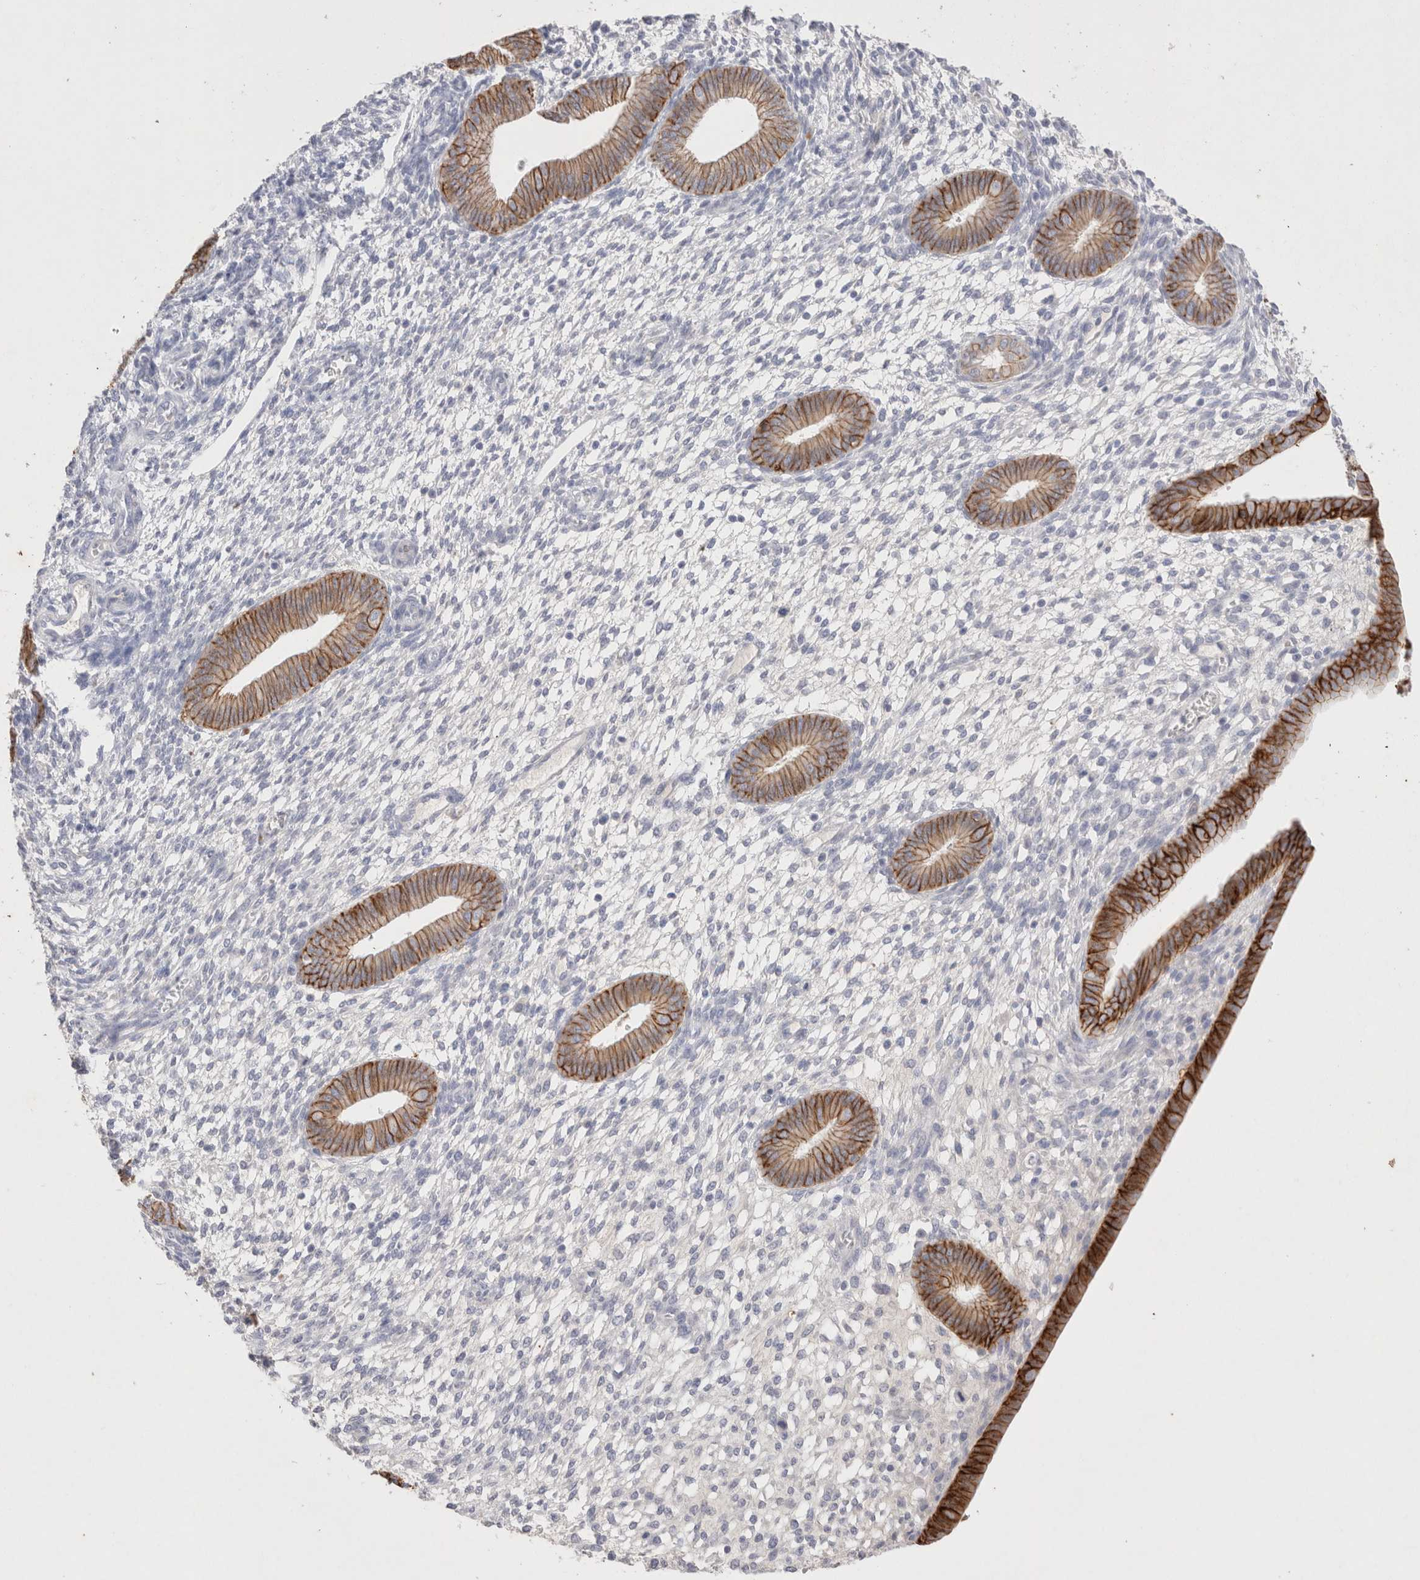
{"staining": {"intensity": "negative", "quantity": "none", "location": "none"}, "tissue": "endometrium", "cell_type": "Cells in endometrial stroma", "image_type": "normal", "snomed": [{"axis": "morphology", "description": "Normal tissue, NOS"}, {"axis": "topography", "description": "Endometrium"}], "caption": "Protein analysis of benign endometrium exhibits no significant expression in cells in endometrial stroma. Nuclei are stained in blue.", "gene": "EPCAM", "patient": {"sex": "female", "age": 46}}